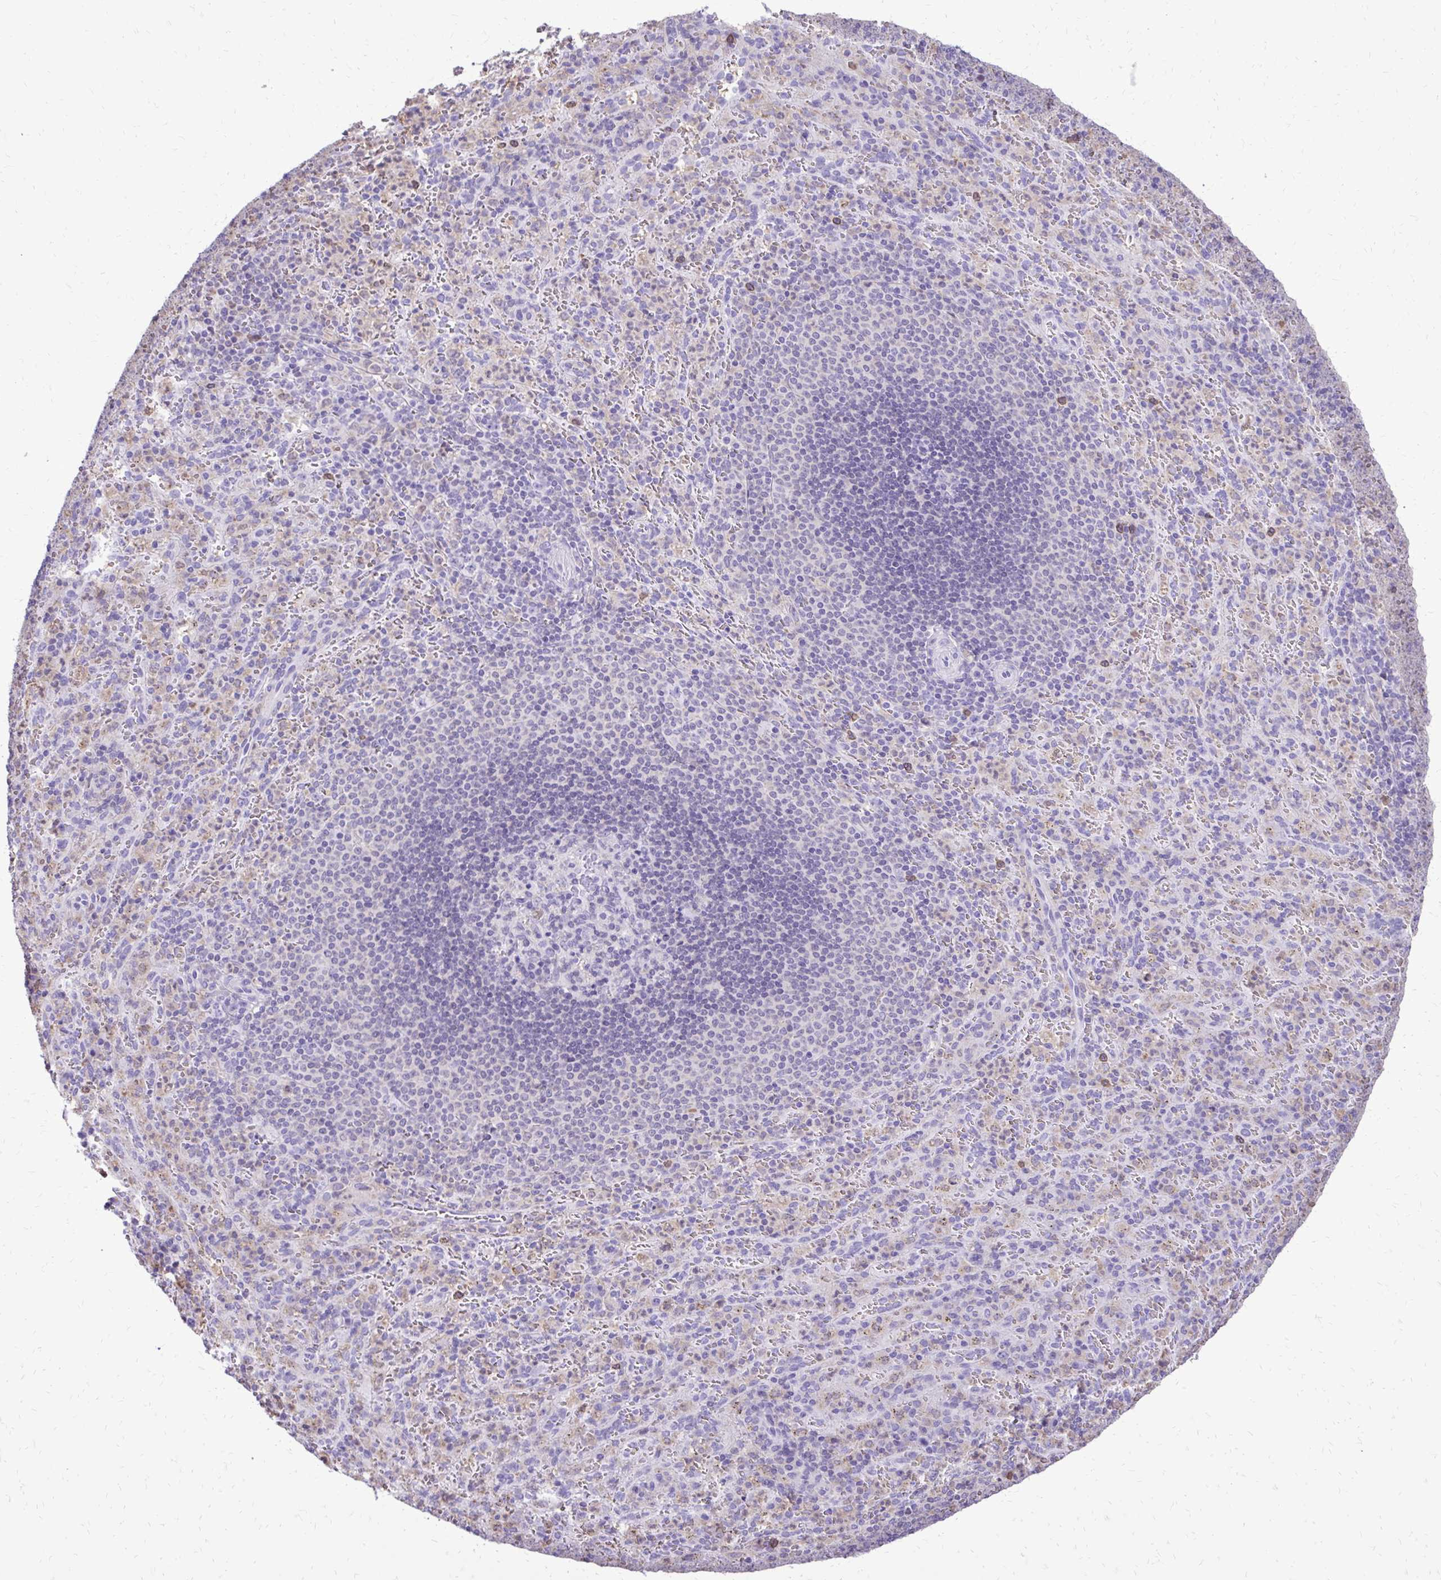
{"staining": {"intensity": "negative", "quantity": "none", "location": "none"}, "tissue": "spleen", "cell_type": "Cells in red pulp", "image_type": "normal", "snomed": [{"axis": "morphology", "description": "Normal tissue, NOS"}, {"axis": "topography", "description": "Spleen"}], "caption": "A photomicrograph of spleen stained for a protein exhibits no brown staining in cells in red pulp. (DAB immunohistochemistry, high magnification).", "gene": "CAT", "patient": {"sex": "male", "age": 57}}